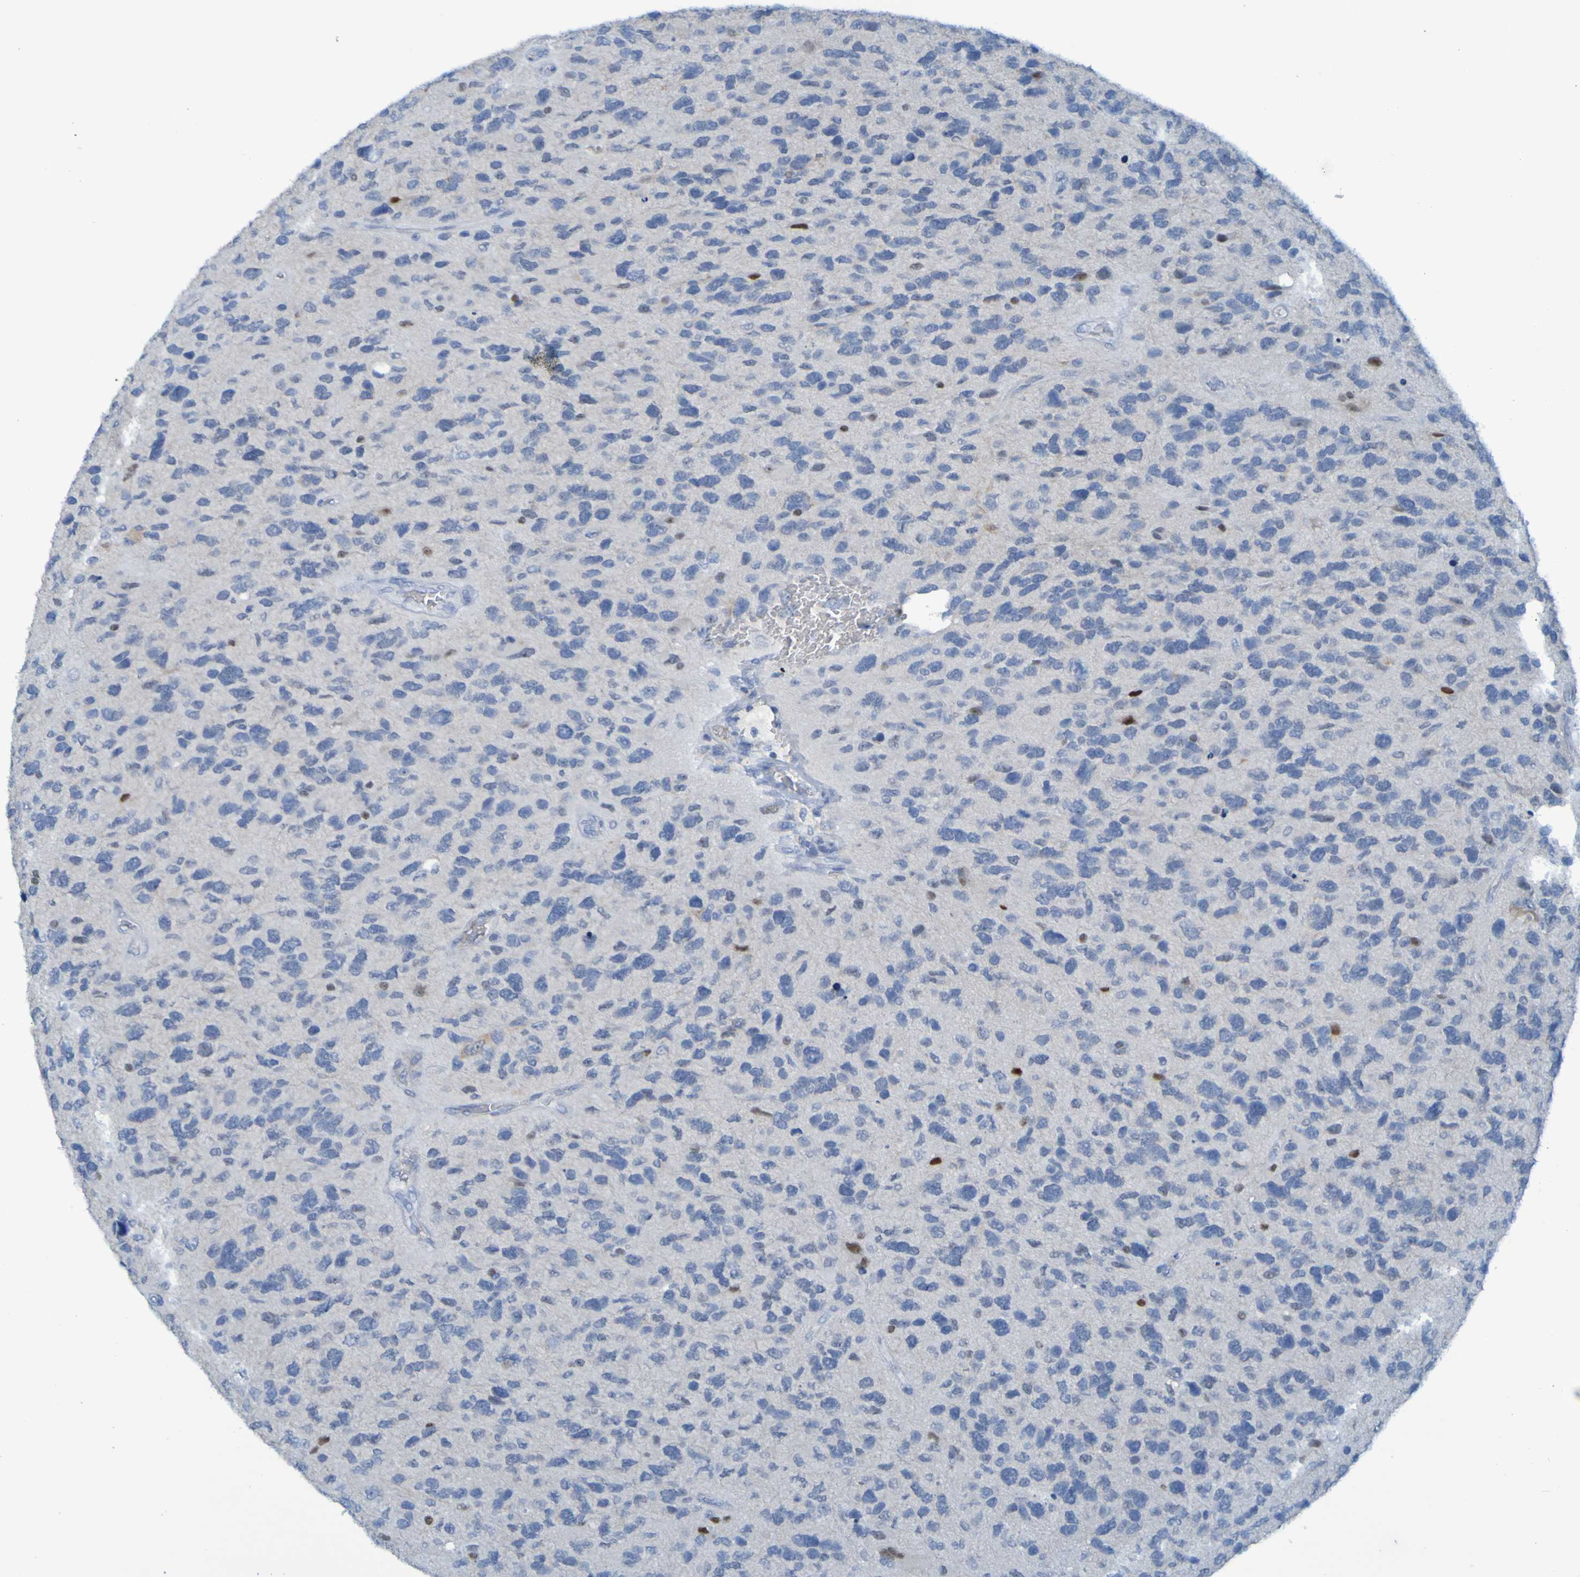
{"staining": {"intensity": "negative", "quantity": "none", "location": "none"}, "tissue": "glioma", "cell_type": "Tumor cells", "image_type": "cancer", "snomed": [{"axis": "morphology", "description": "Glioma, malignant, High grade"}, {"axis": "topography", "description": "Brain"}], "caption": "This is an immunohistochemistry (IHC) photomicrograph of glioma. There is no expression in tumor cells.", "gene": "USP36", "patient": {"sex": "female", "age": 58}}